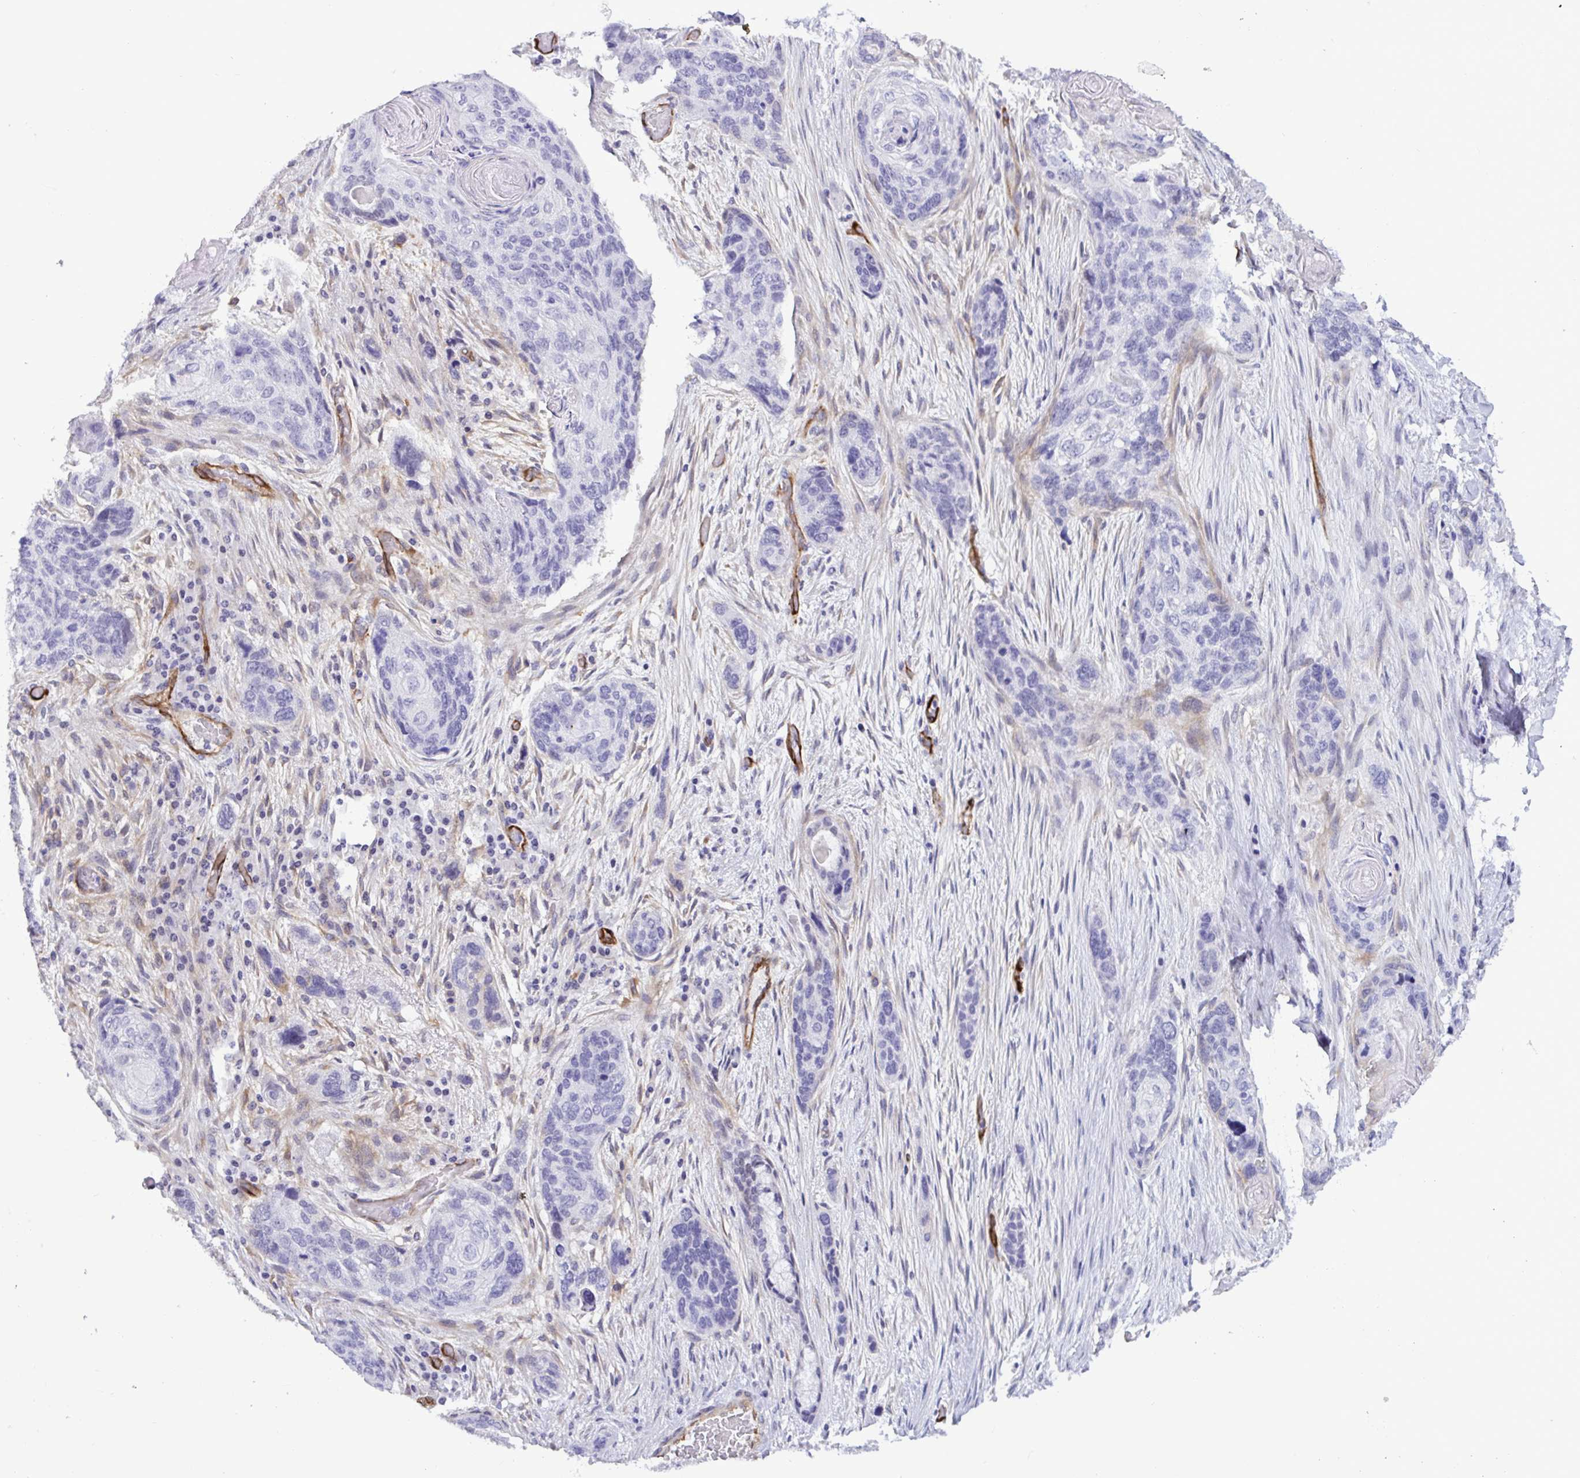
{"staining": {"intensity": "negative", "quantity": "none", "location": "none"}, "tissue": "lung cancer", "cell_type": "Tumor cells", "image_type": "cancer", "snomed": [{"axis": "morphology", "description": "Squamous cell carcinoma, NOS"}, {"axis": "morphology", "description": "Squamous cell carcinoma, metastatic, NOS"}, {"axis": "topography", "description": "Lymph node"}, {"axis": "topography", "description": "Lung"}], "caption": "IHC of human lung squamous cell carcinoma shows no staining in tumor cells. (Immunohistochemistry, brightfield microscopy, high magnification).", "gene": "EML1", "patient": {"sex": "male", "age": 41}}